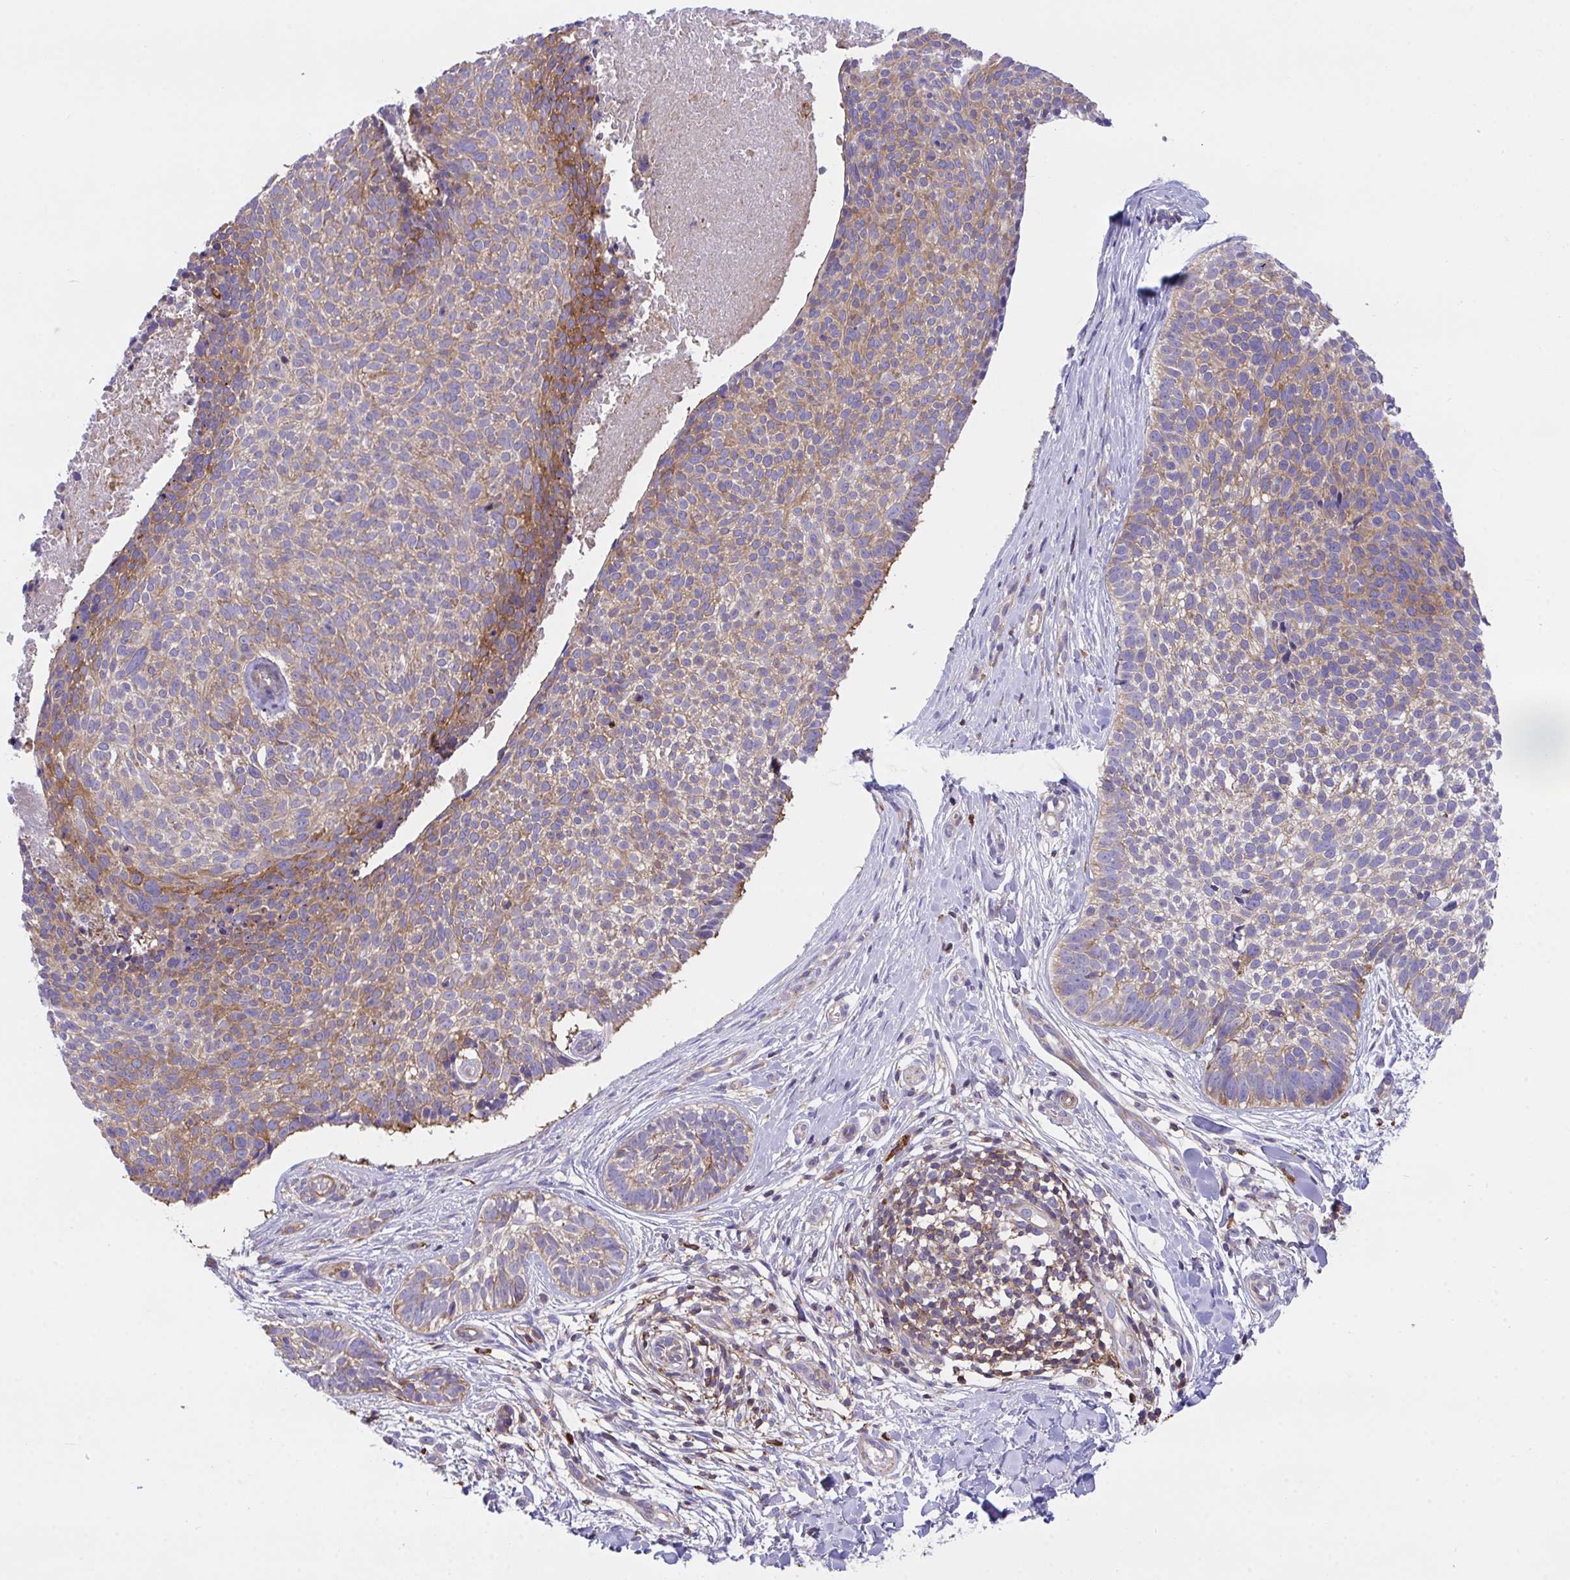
{"staining": {"intensity": "moderate", "quantity": "25%-75%", "location": "cytoplasmic/membranous"}, "tissue": "skin cancer", "cell_type": "Tumor cells", "image_type": "cancer", "snomed": [{"axis": "morphology", "description": "Basal cell carcinoma"}, {"axis": "topography", "description": "Skin"}, {"axis": "topography", "description": "Skin of back"}], "caption": "The histopathology image exhibits staining of skin basal cell carcinoma, revealing moderate cytoplasmic/membranous protein positivity (brown color) within tumor cells. The staining is performed using DAB (3,3'-diaminobenzidine) brown chromogen to label protein expression. The nuclei are counter-stained blue using hematoxylin.", "gene": "PPIH", "patient": {"sex": "male", "age": 81}}